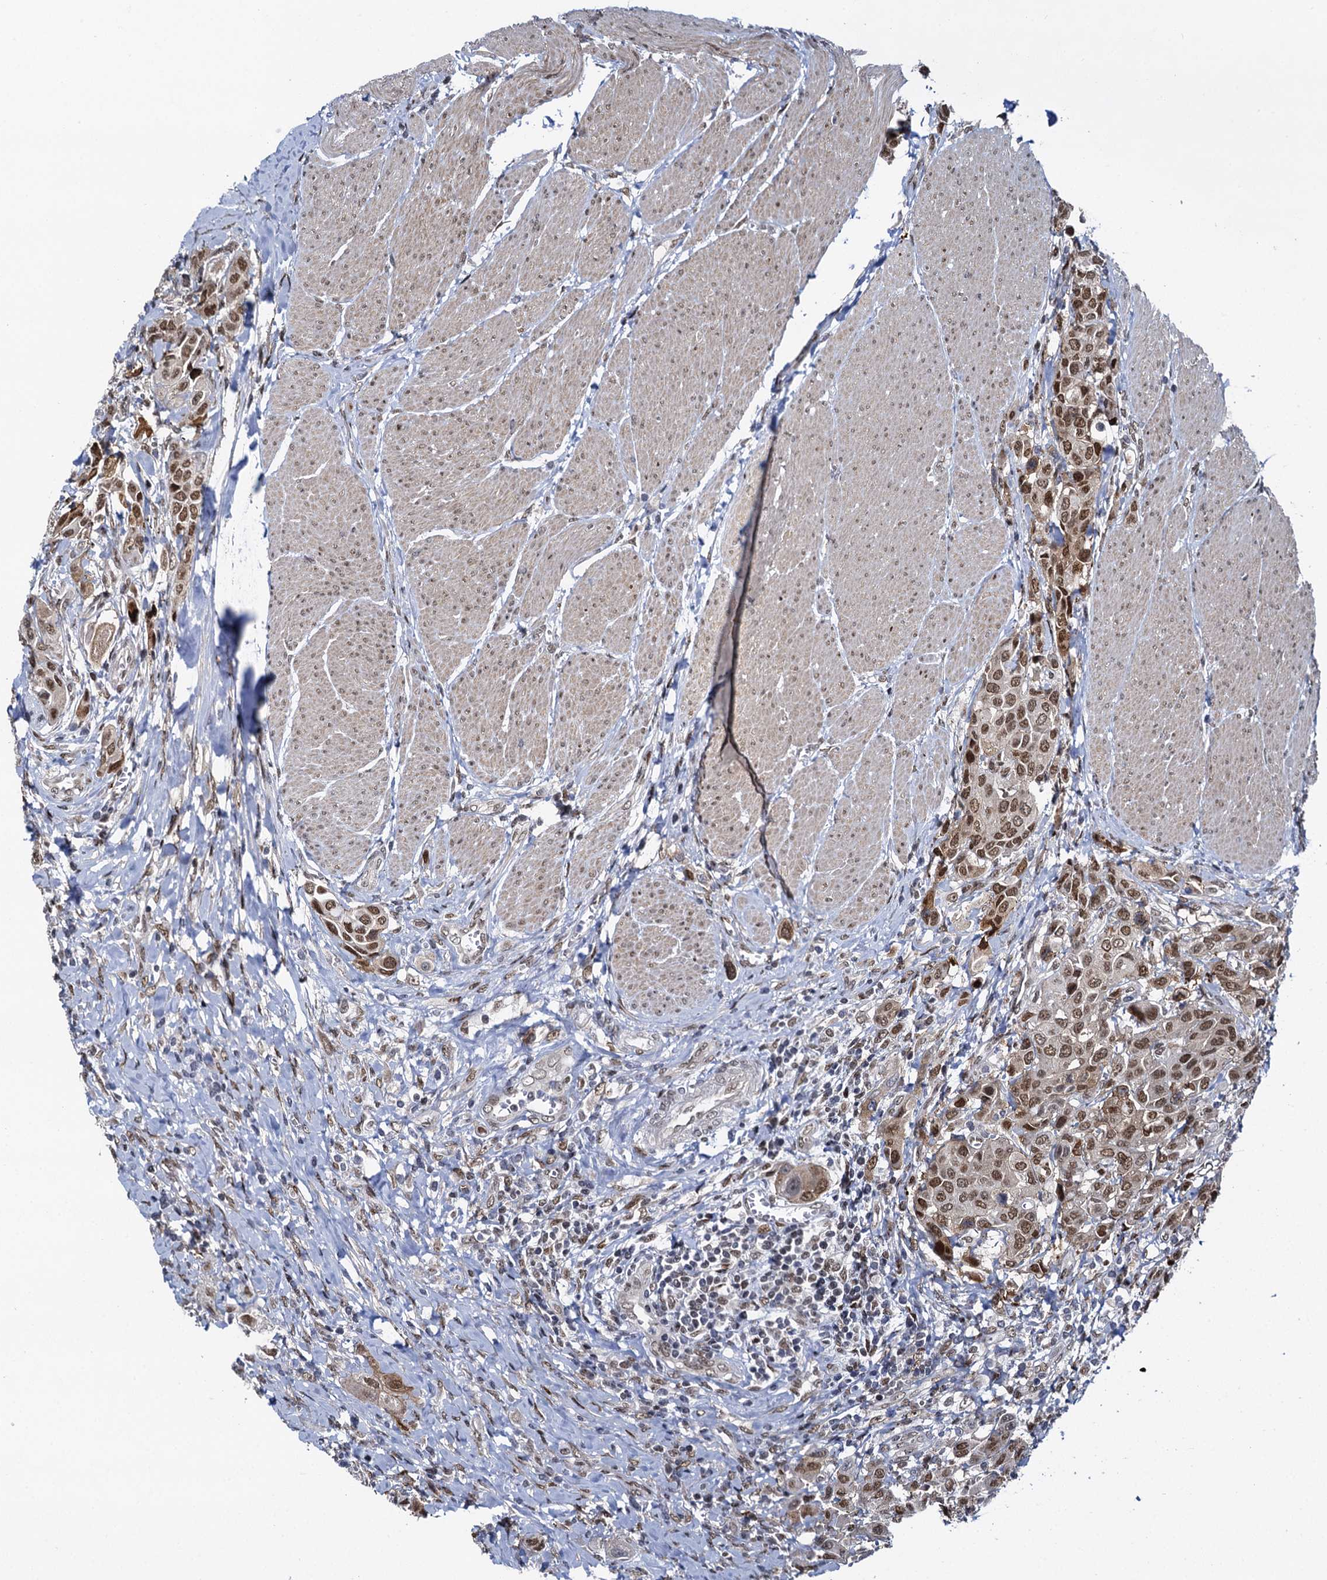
{"staining": {"intensity": "moderate", "quantity": ">75%", "location": "nuclear"}, "tissue": "urothelial cancer", "cell_type": "Tumor cells", "image_type": "cancer", "snomed": [{"axis": "morphology", "description": "Urothelial carcinoma, High grade"}, {"axis": "topography", "description": "Urinary bladder"}], "caption": "This micrograph reveals IHC staining of urothelial cancer, with medium moderate nuclear staining in approximately >75% of tumor cells.", "gene": "RUFY2", "patient": {"sex": "male", "age": 50}}